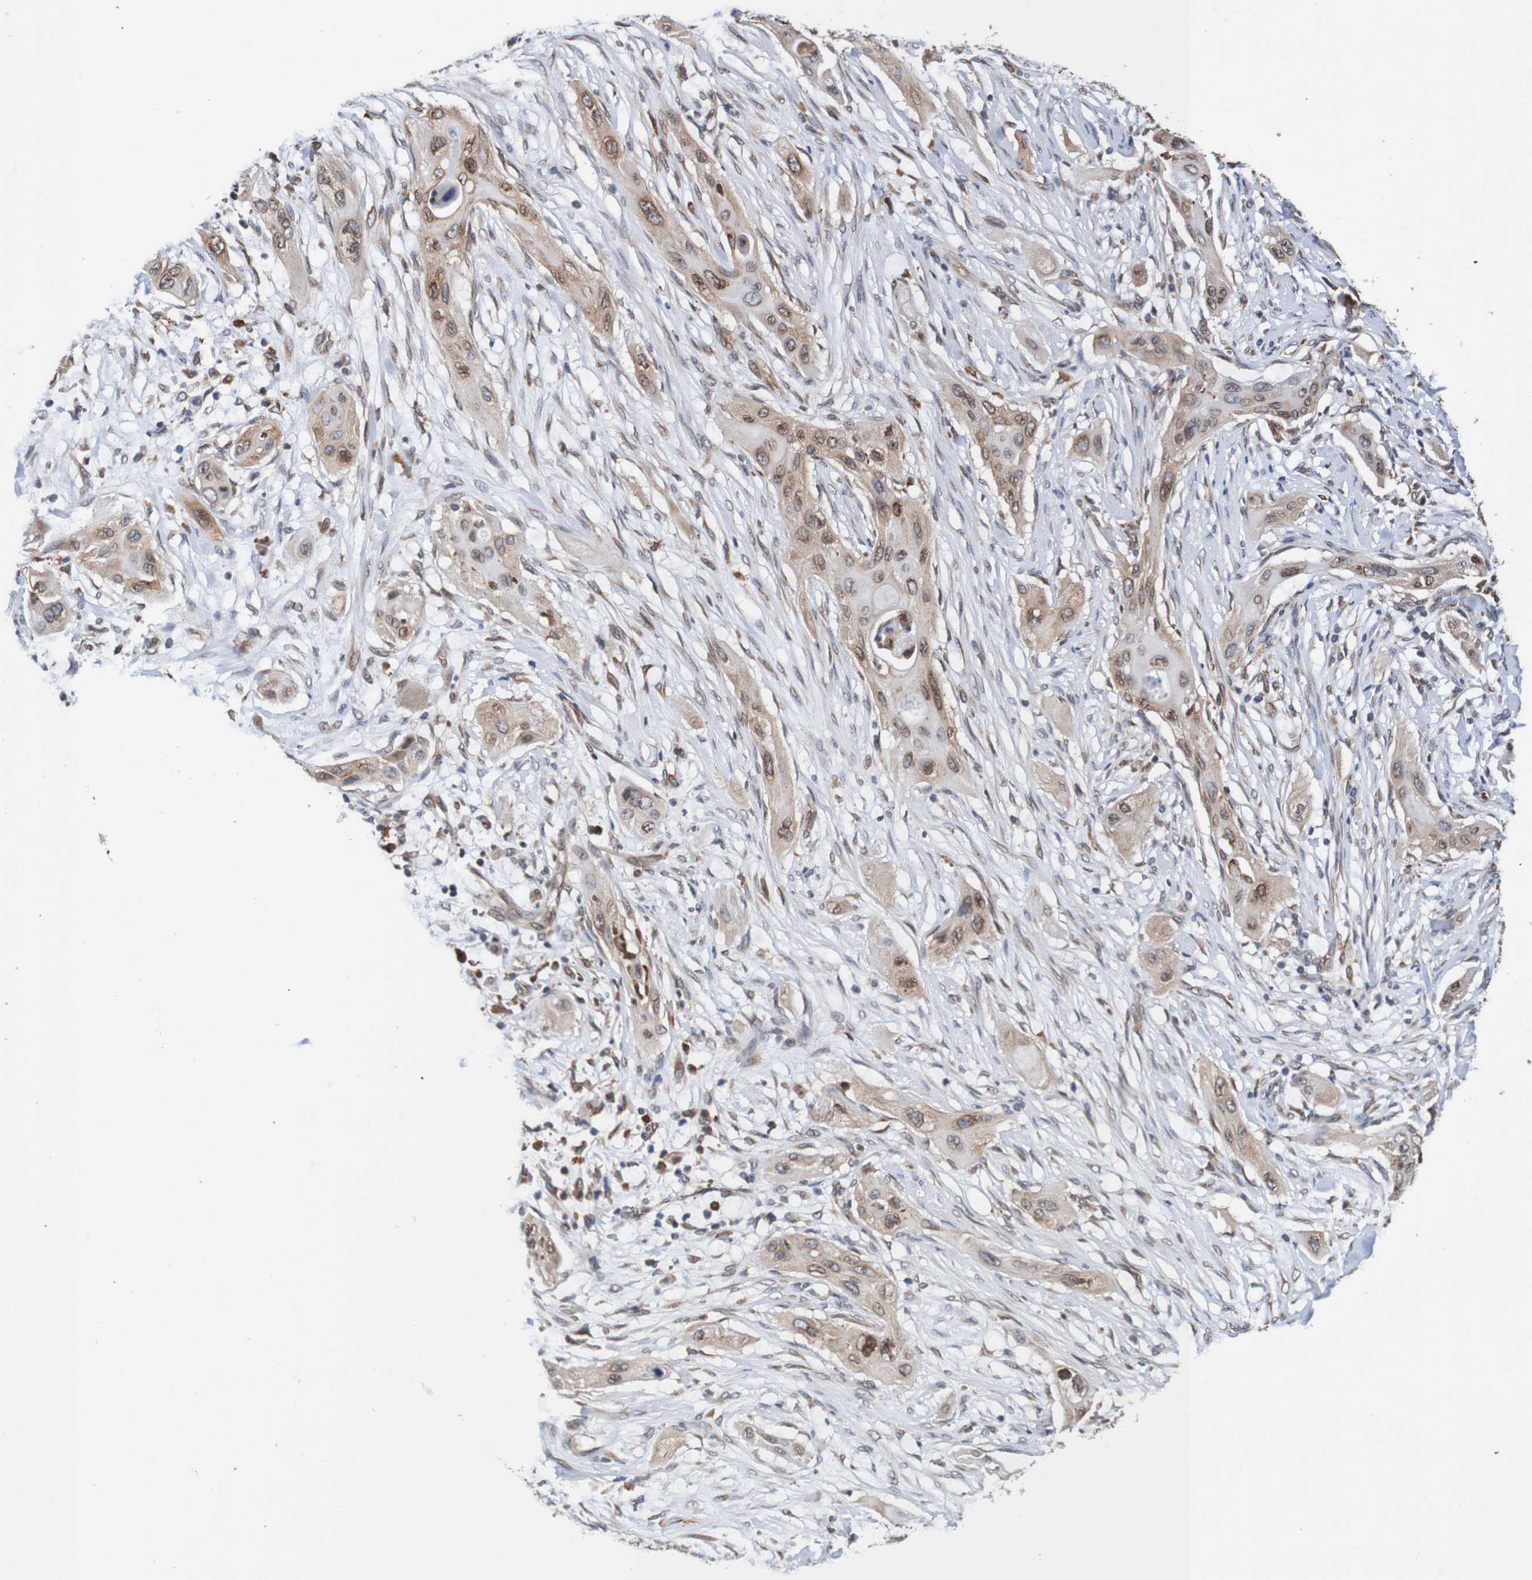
{"staining": {"intensity": "moderate", "quantity": ">75%", "location": "cytoplasmic/membranous,nuclear"}, "tissue": "lung cancer", "cell_type": "Tumor cells", "image_type": "cancer", "snomed": [{"axis": "morphology", "description": "Squamous cell carcinoma, NOS"}, {"axis": "topography", "description": "Lung"}], "caption": "Lung cancer tissue displays moderate cytoplasmic/membranous and nuclear positivity in about >75% of tumor cells", "gene": "TMEM109", "patient": {"sex": "female", "age": 47}}